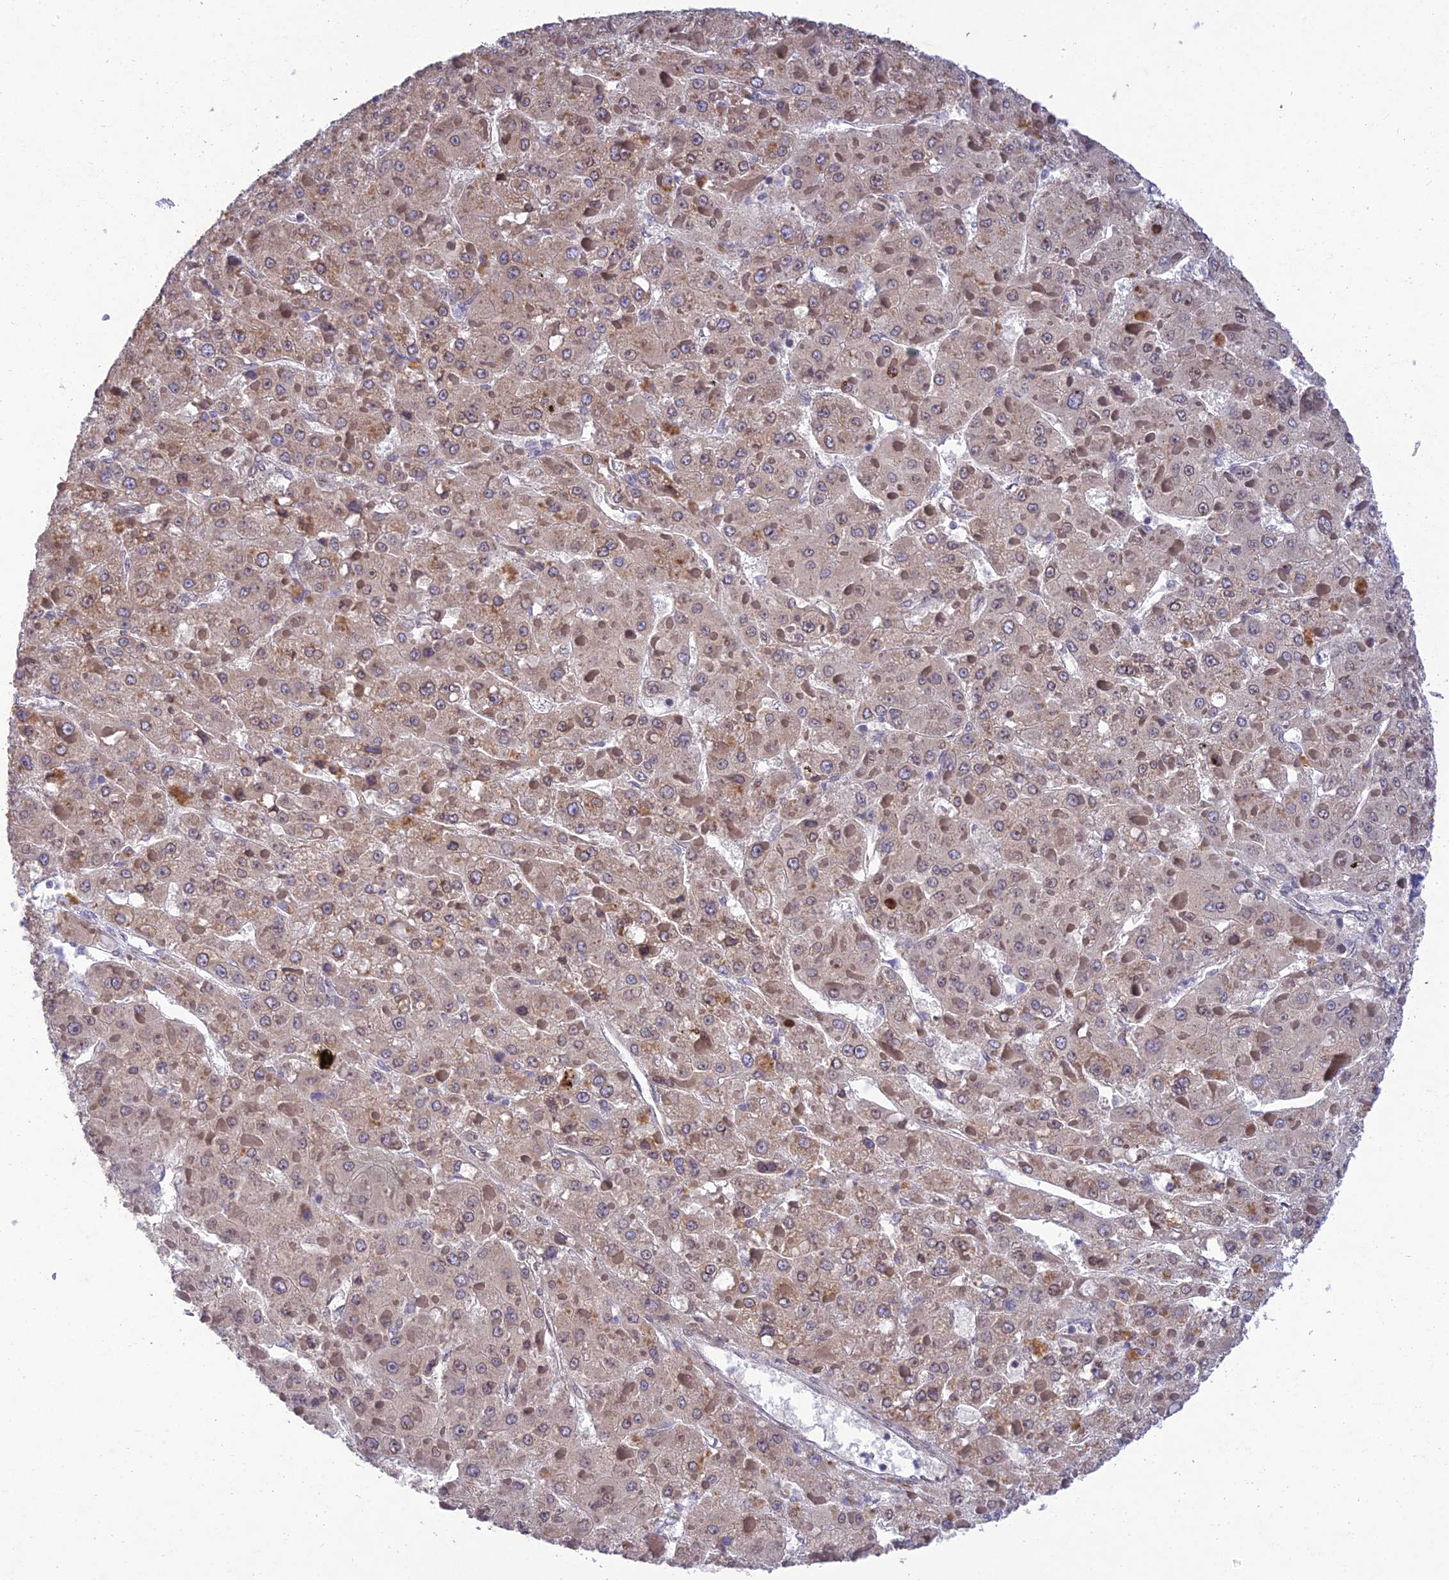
{"staining": {"intensity": "weak", "quantity": "<25%", "location": "cytoplasmic/membranous"}, "tissue": "liver cancer", "cell_type": "Tumor cells", "image_type": "cancer", "snomed": [{"axis": "morphology", "description": "Carcinoma, Hepatocellular, NOS"}, {"axis": "topography", "description": "Liver"}], "caption": "Immunohistochemistry micrograph of neoplastic tissue: human hepatocellular carcinoma (liver) stained with DAB demonstrates no significant protein staining in tumor cells.", "gene": "MGAT2", "patient": {"sex": "female", "age": 73}}